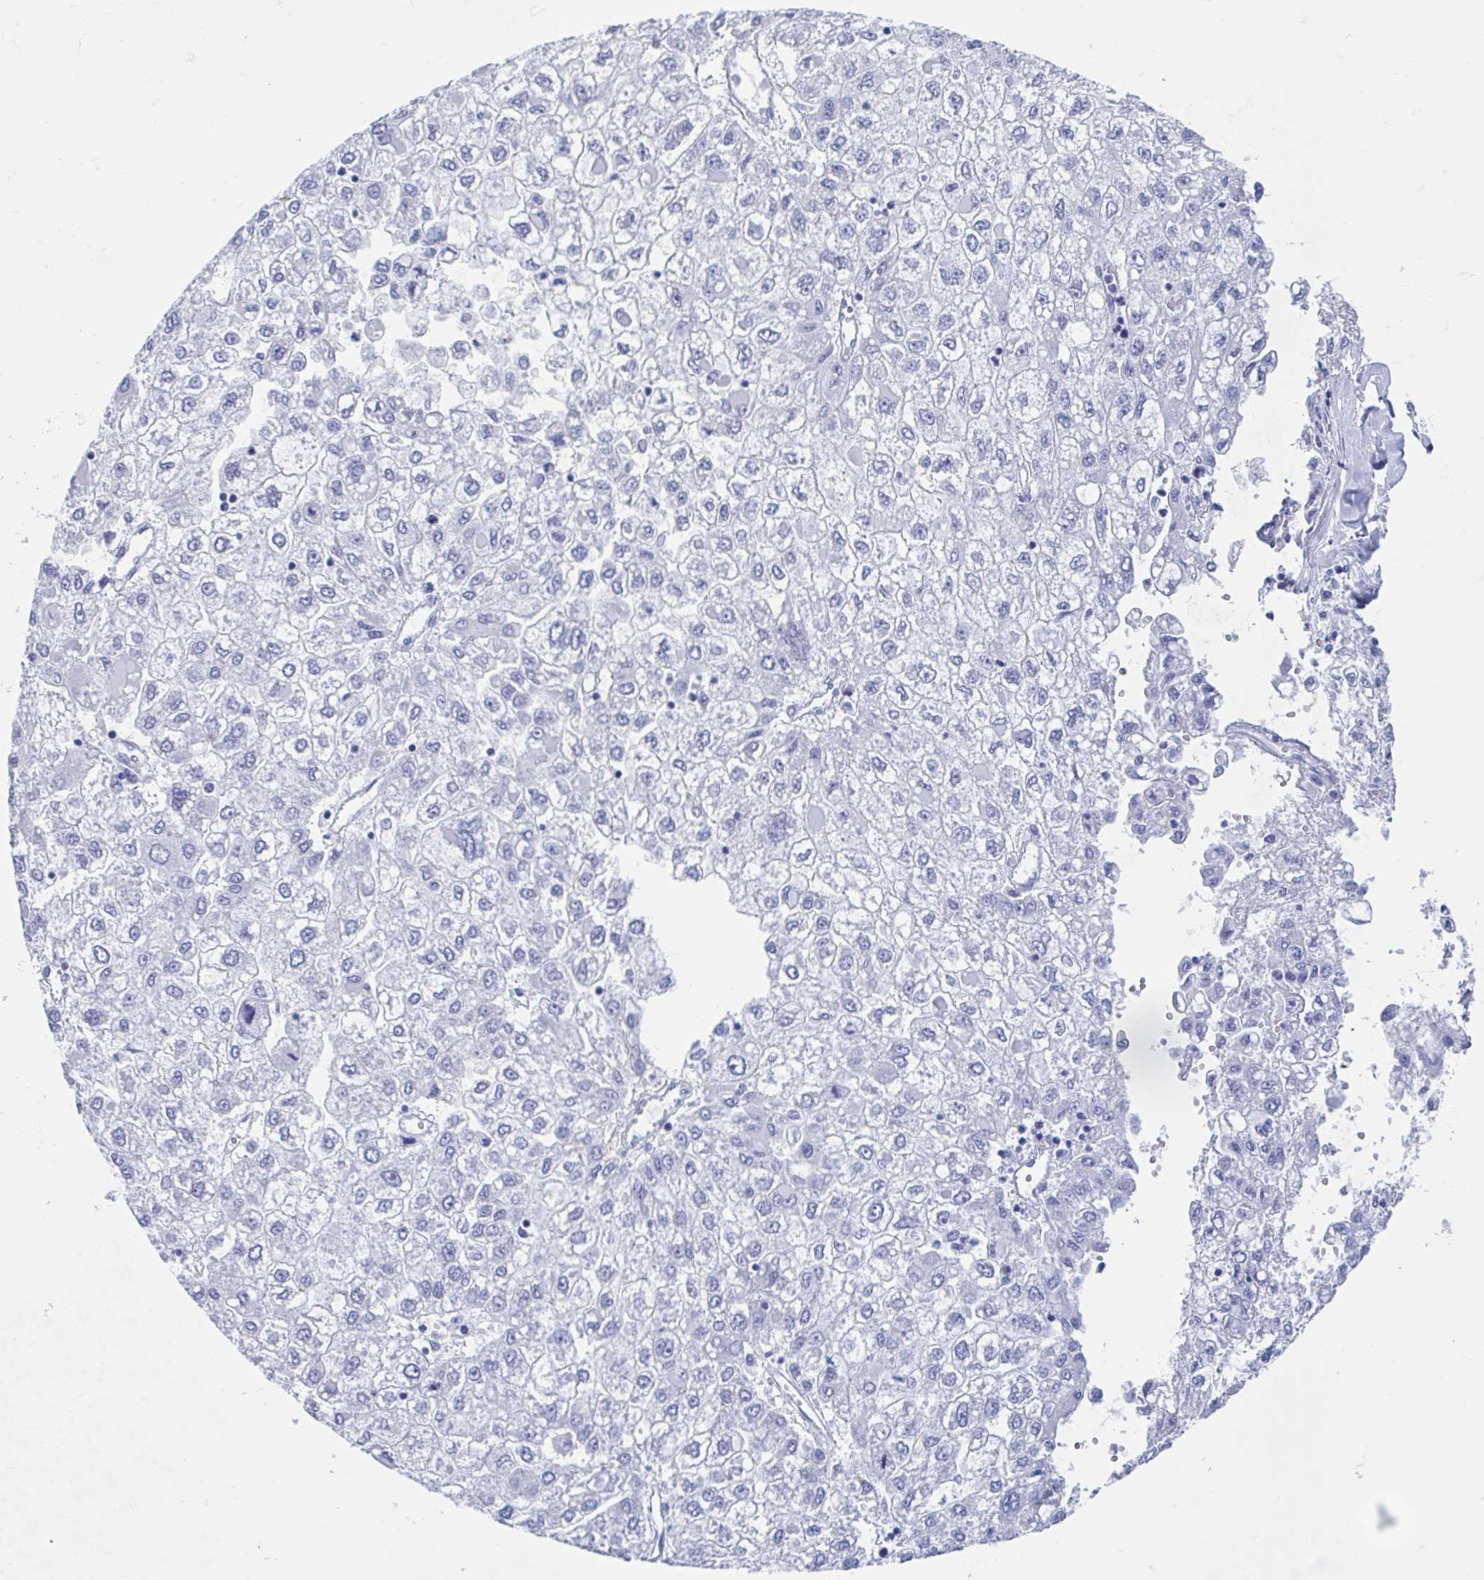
{"staining": {"intensity": "negative", "quantity": "none", "location": "none"}, "tissue": "liver cancer", "cell_type": "Tumor cells", "image_type": "cancer", "snomed": [{"axis": "morphology", "description": "Carcinoma, Hepatocellular, NOS"}, {"axis": "topography", "description": "Liver"}], "caption": "The image displays no significant expression in tumor cells of liver hepatocellular carcinoma. (DAB immunohistochemistry, high magnification).", "gene": "SHCBP1L", "patient": {"sex": "male", "age": 40}}